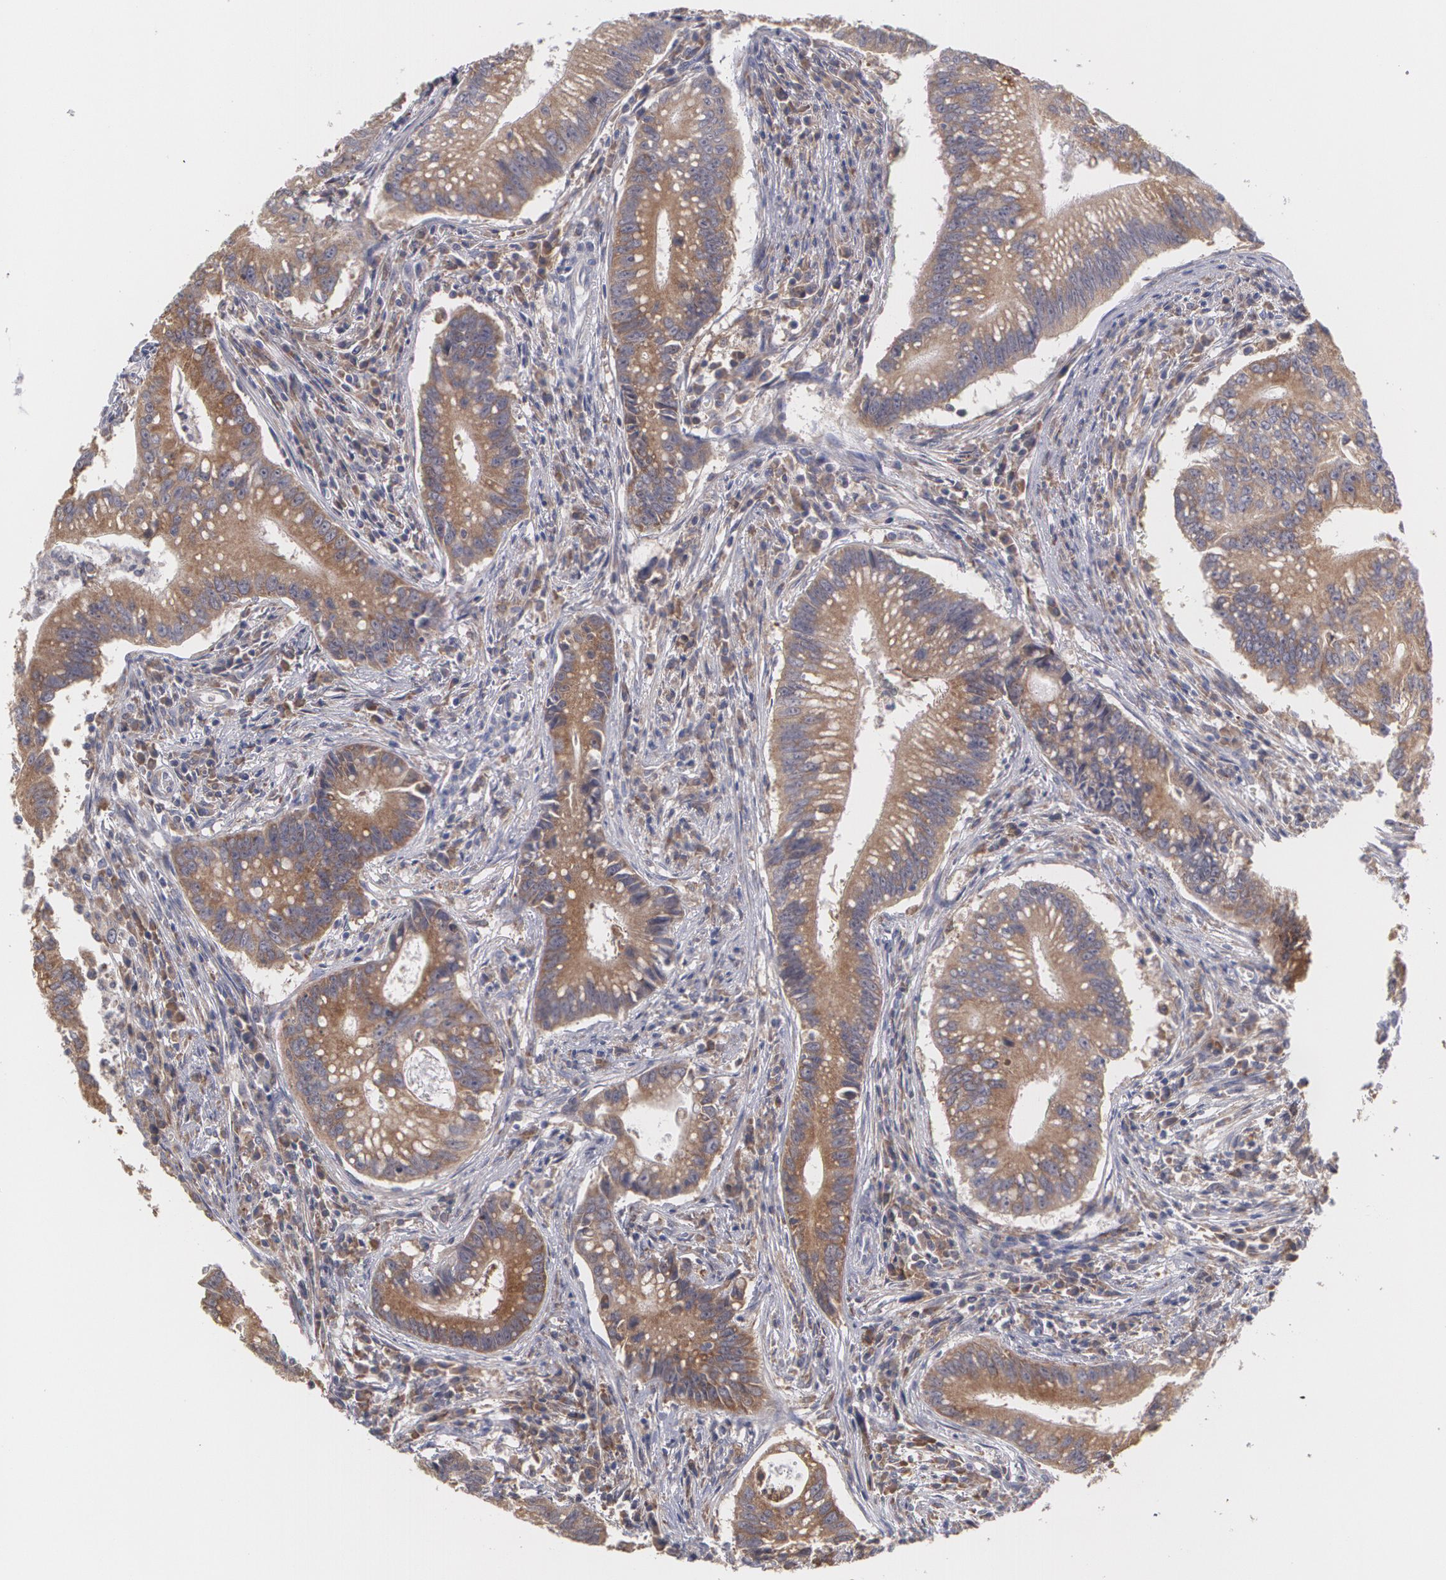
{"staining": {"intensity": "moderate", "quantity": ">75%", "location": "cytoplasmic/membranous"}, "tissue": "colorectal cancer", "cell_type": "Tumor cells", "image_type": "cancer", "snomed": [{"axis": "morphology", "description": "Adenocarcinoma, NOS"}, {"axis": "topography", "description": "Rectum"}], "caption": "Protein staining of colorectal cancer (adenocarcinoma) tissue exhibits moderate cytoplasmic/membranous expression in approximately >75% of tumor cells.", "gene": "MTHFD1", "patient": {"sex": "female", "age": 81}}